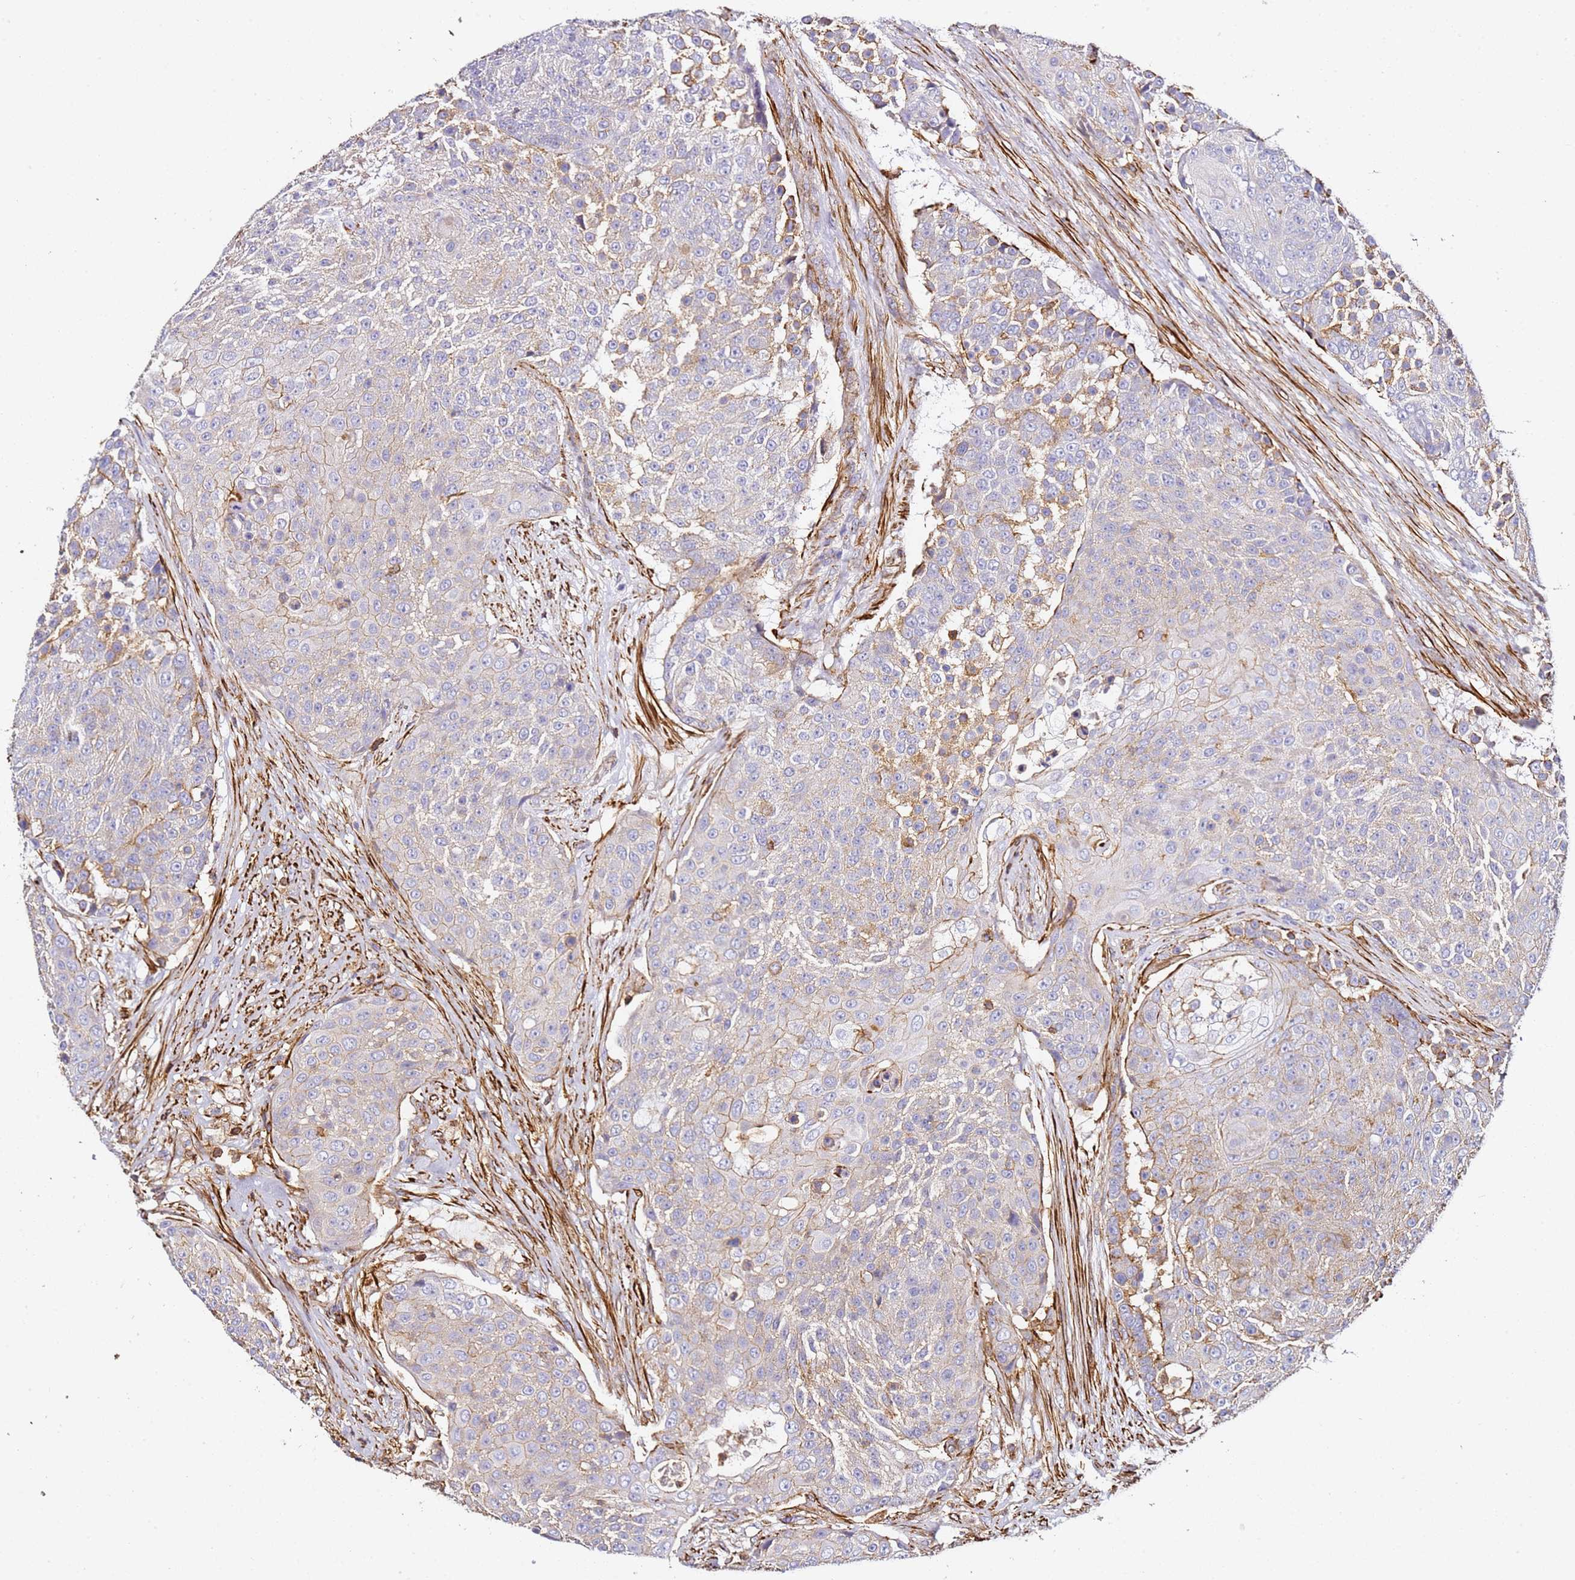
{"staining": {"intensity": "weak", "quantity": "<25%", "location": "cytoplasmic/membranous"}, "tissue": "urothelial cancer", "cell_type": "Tumor cells", "image_type": "cancer", "snomed": [{"axis": "morphology", "description": "Urothelial carcinoma, High grade"}, {"axis": "topography", "description": "Urinary bladder"}], "caption": "Tumor cells show no significant positivity in urothelial cancer.", "gene": "ZNF671", "patient": {"sex": "female", "age": 63}}